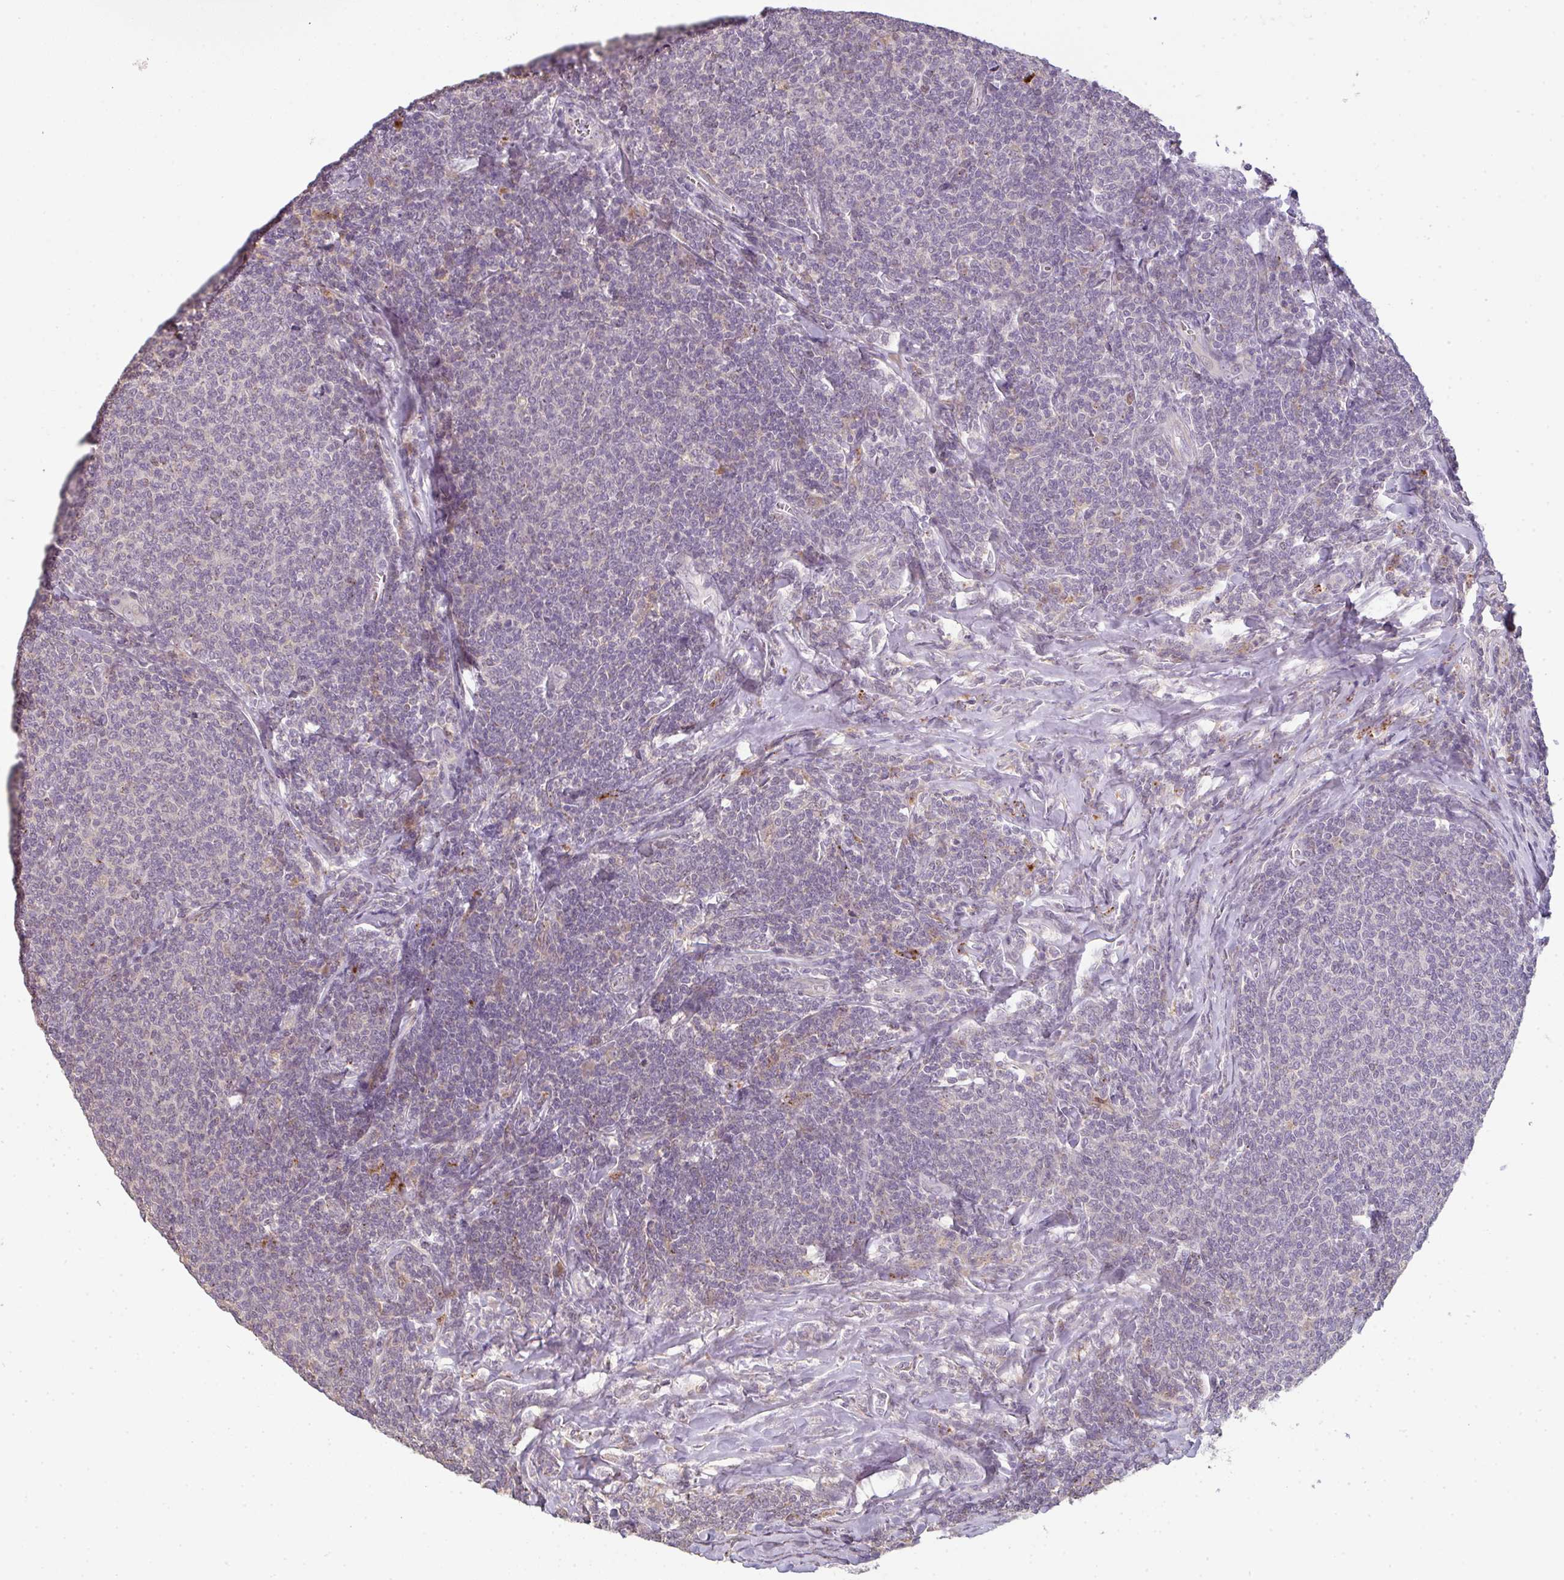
{"staining": {"intensity": "negative", "quantity": "none", "location": "none"}, "tissue": "lymphoma", "cell_type": "Tumor cells", "image_type": "cancer", "snomed": [{"axis": "morphology", "description": "Malignant lymphoma, non-Hodgkin's type, Low grade"}, {"axis": "topography", "description": "Lymph node"}], "caption": "This is a image of immunohistochemistry (IHC) staining of low-grade malignant lymphoma, non-Hodgkin's type, which shows no expression in tumor cells.", "gene": "TMEM237", "patient": {"sex": "male", "age": 52}}